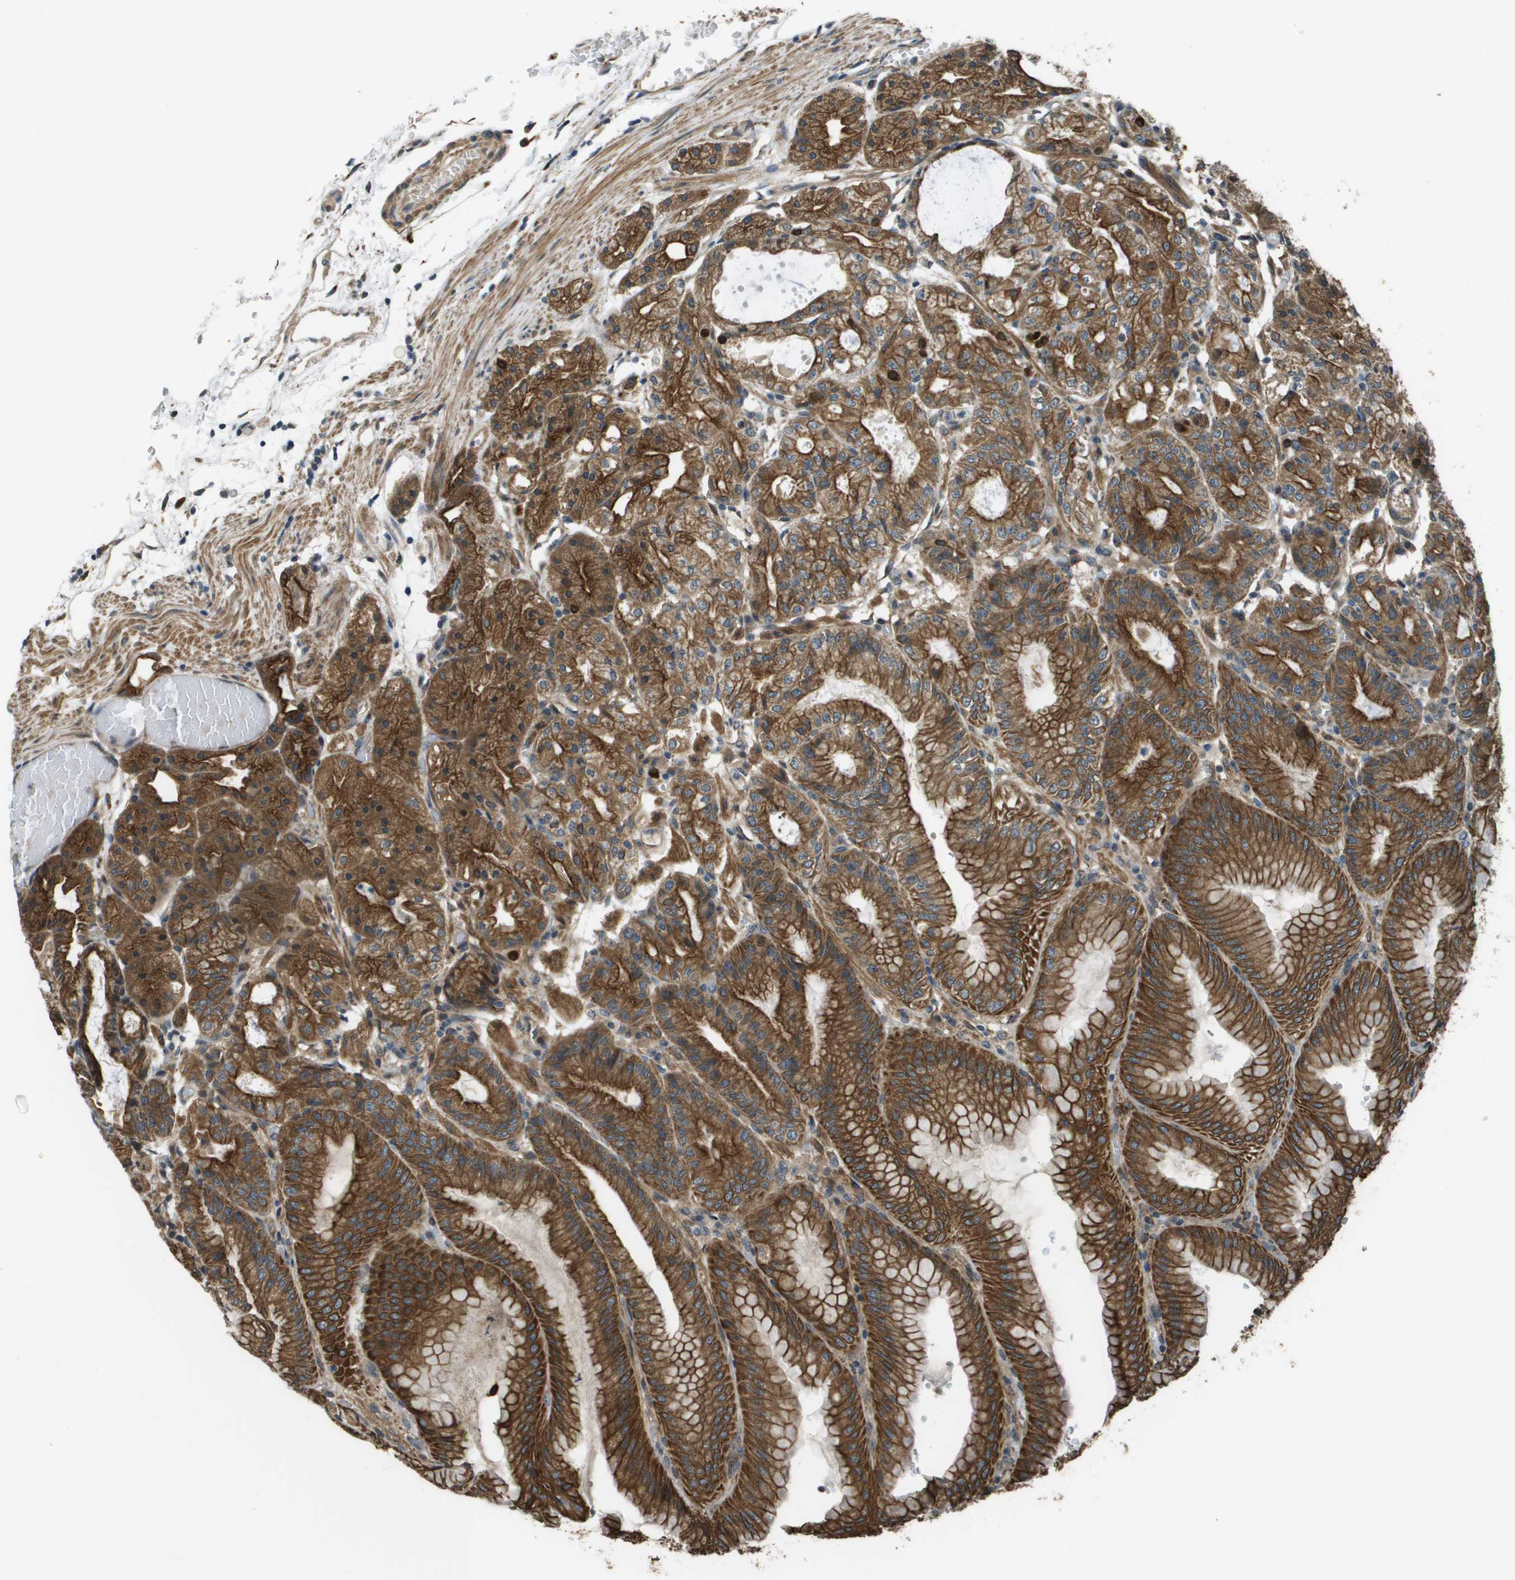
{"staining": {"intensity": "strong", "quantity": ">75%", "location": "cytoplasmic/membranous"}, "tissue": "stomach", "cell_type": "Glandular cells", "image_type": "normal", "snomed": [{"axis": "morphology", "description": "Normal tissue, NOS"}, {"axis": "topography", "description": "Stomach, lower"}], "caption": "Approximately >75% of glandular cells in normal human stomach demonstrate strong cytoplasmic/membranous protein positivity as visualized by brown immunohistochemical staining.", "gene": "CDKN2C", "patient": {"sex": "male", "age": 71}}